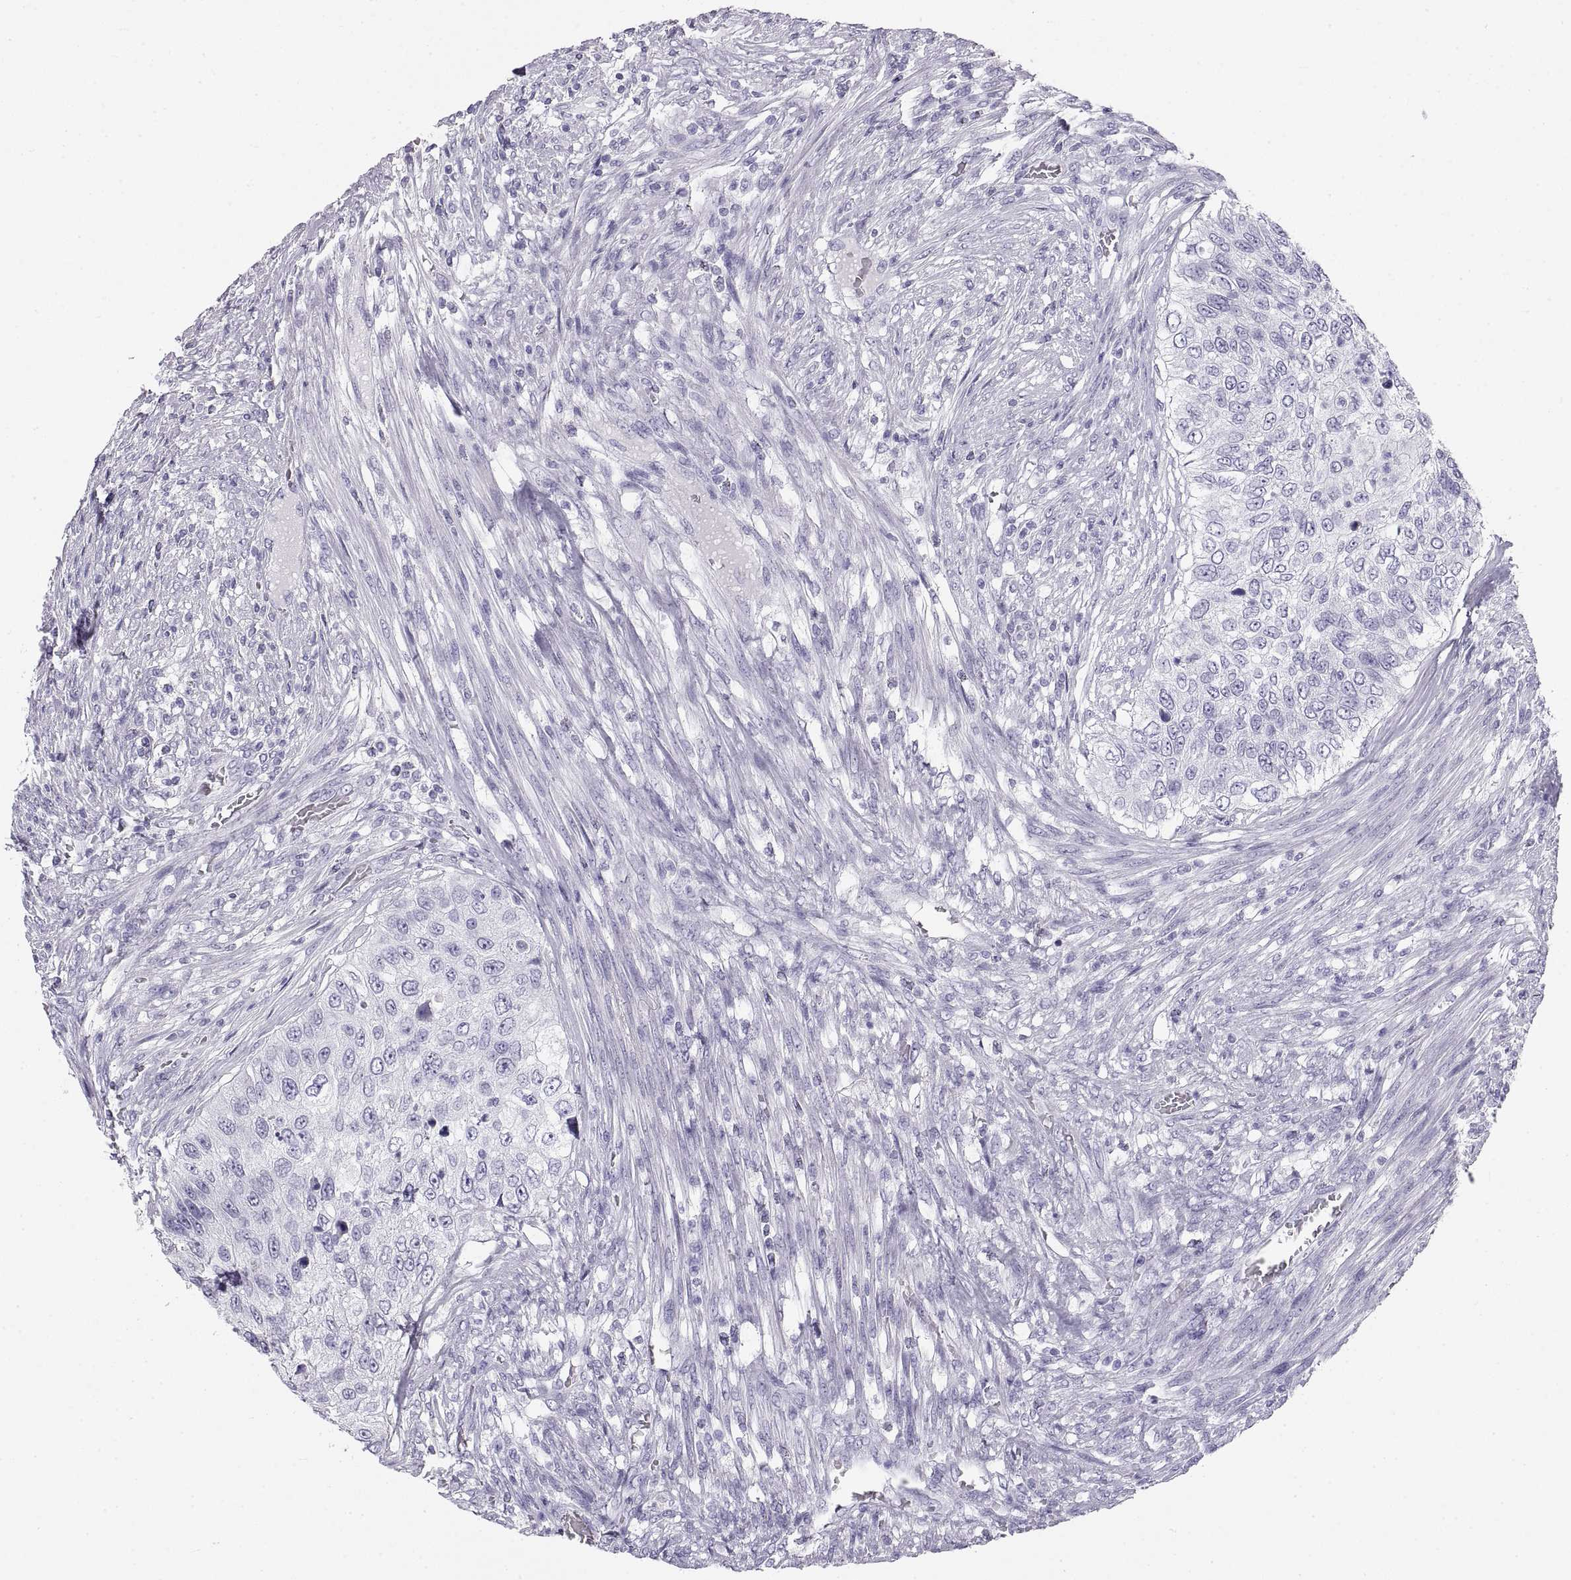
{"staining": {"intensity": "negative", "quantity": "none", "location": "none"}, "tissue": "urothelial cancer", "cell_type": "Tumor cells", "image_type": "cancer", "snomed": [{"axis": "morphology", "description": "Urothelial carcinoma, High grade"}, {"axis": "topography", "description": "Urinary bladder"}], "caption": "Immunohistochemistry (IHC) of human urothelial carcinoma (high-grade) exhibits no positivity in tumor cells. (DAB (3,3'-diaminobenzidine) immunohistochemistry visualized using brightfield microscopy, high magnification).", "gene": "RLBP1", "patient": {"sex": "female", "age": 60}}